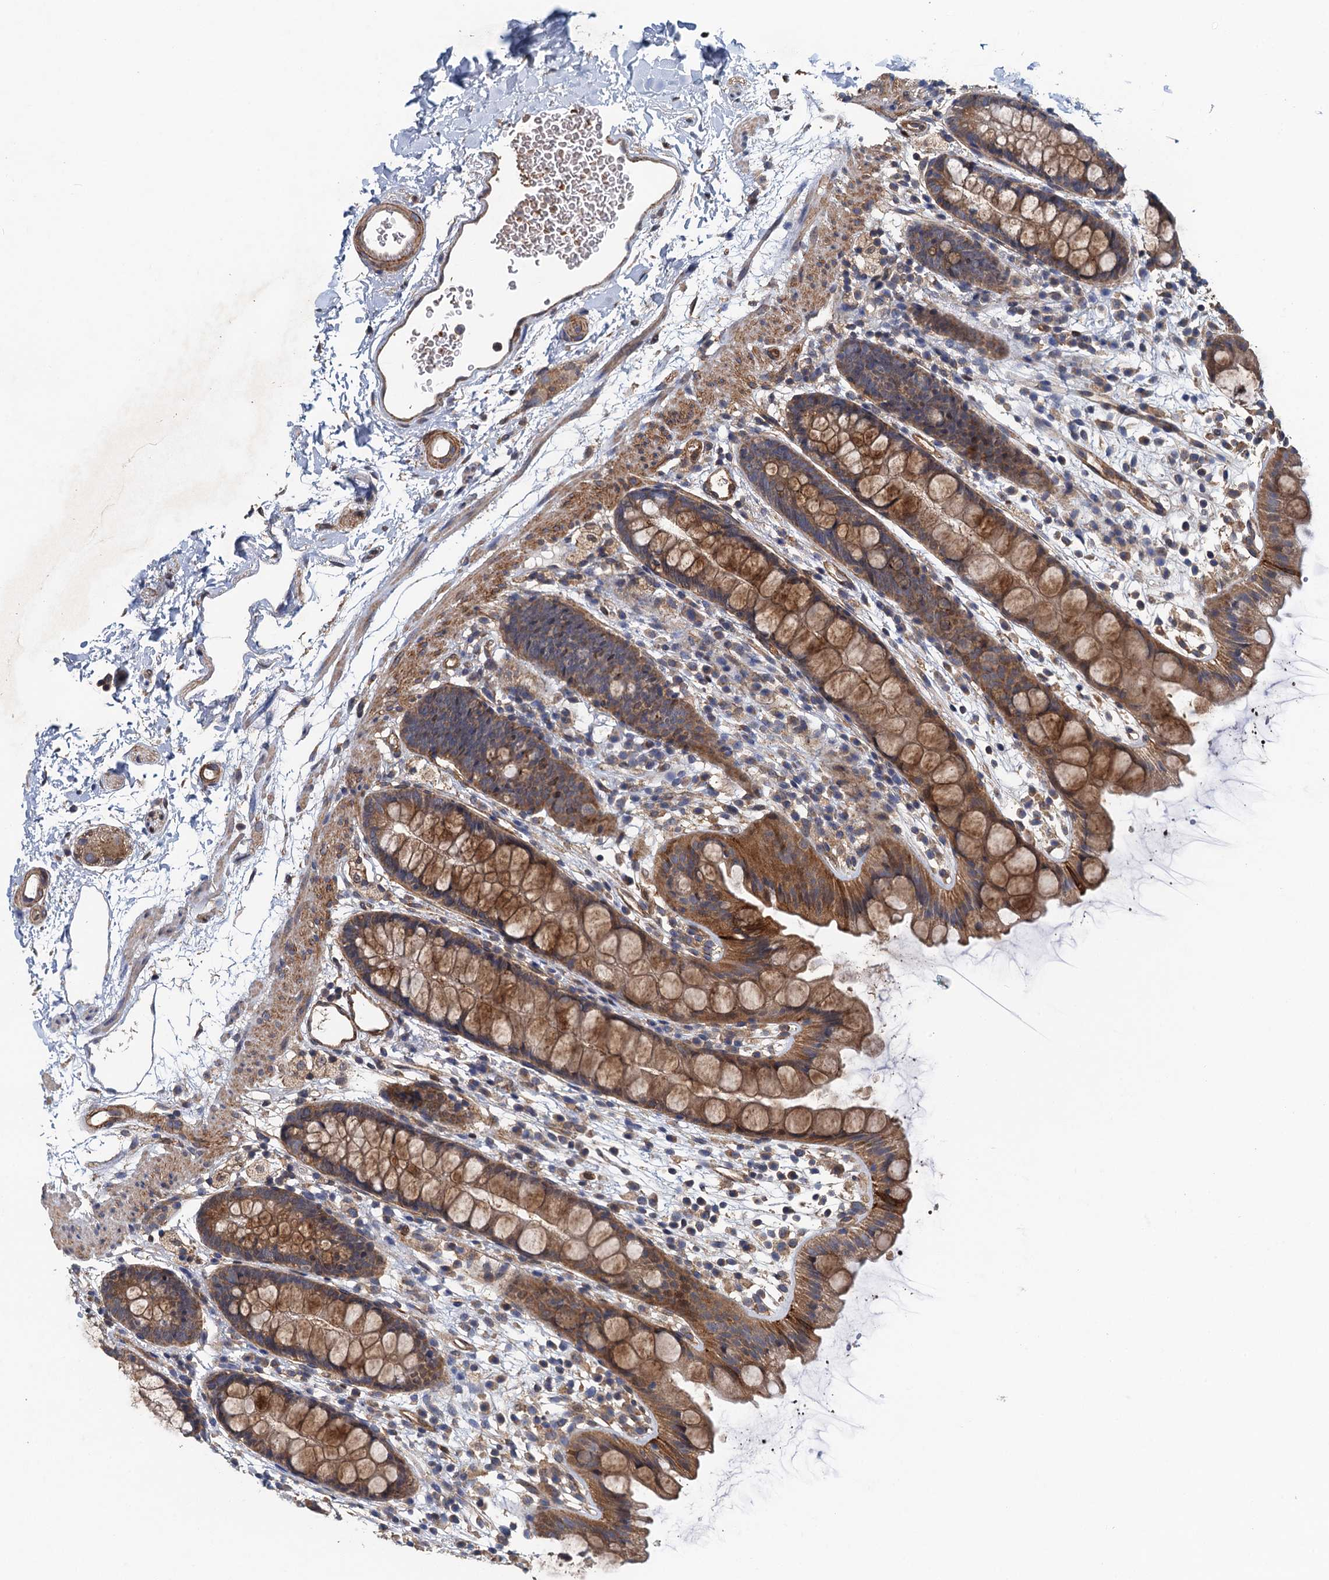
{"staining": {"intensity": "moderate", "quantity": ">75%", "location": "cytoplasmic/membranous"}, "tissue": "rectum", "cell_type": "Glandular cells", "image_type": "normal", "snomed": [{"axis": "morphology", "description": "Normal tissue, NOS"}, {"axis": "topography", "description": "Rectum"}], "caption": "Moderate cytoplasmic/membranous protein positivity is appreciated in approximately >75% of glandular cells in rectum.", "gene": "RSAD2", "patient": {"sex": "female", "age": 65}}